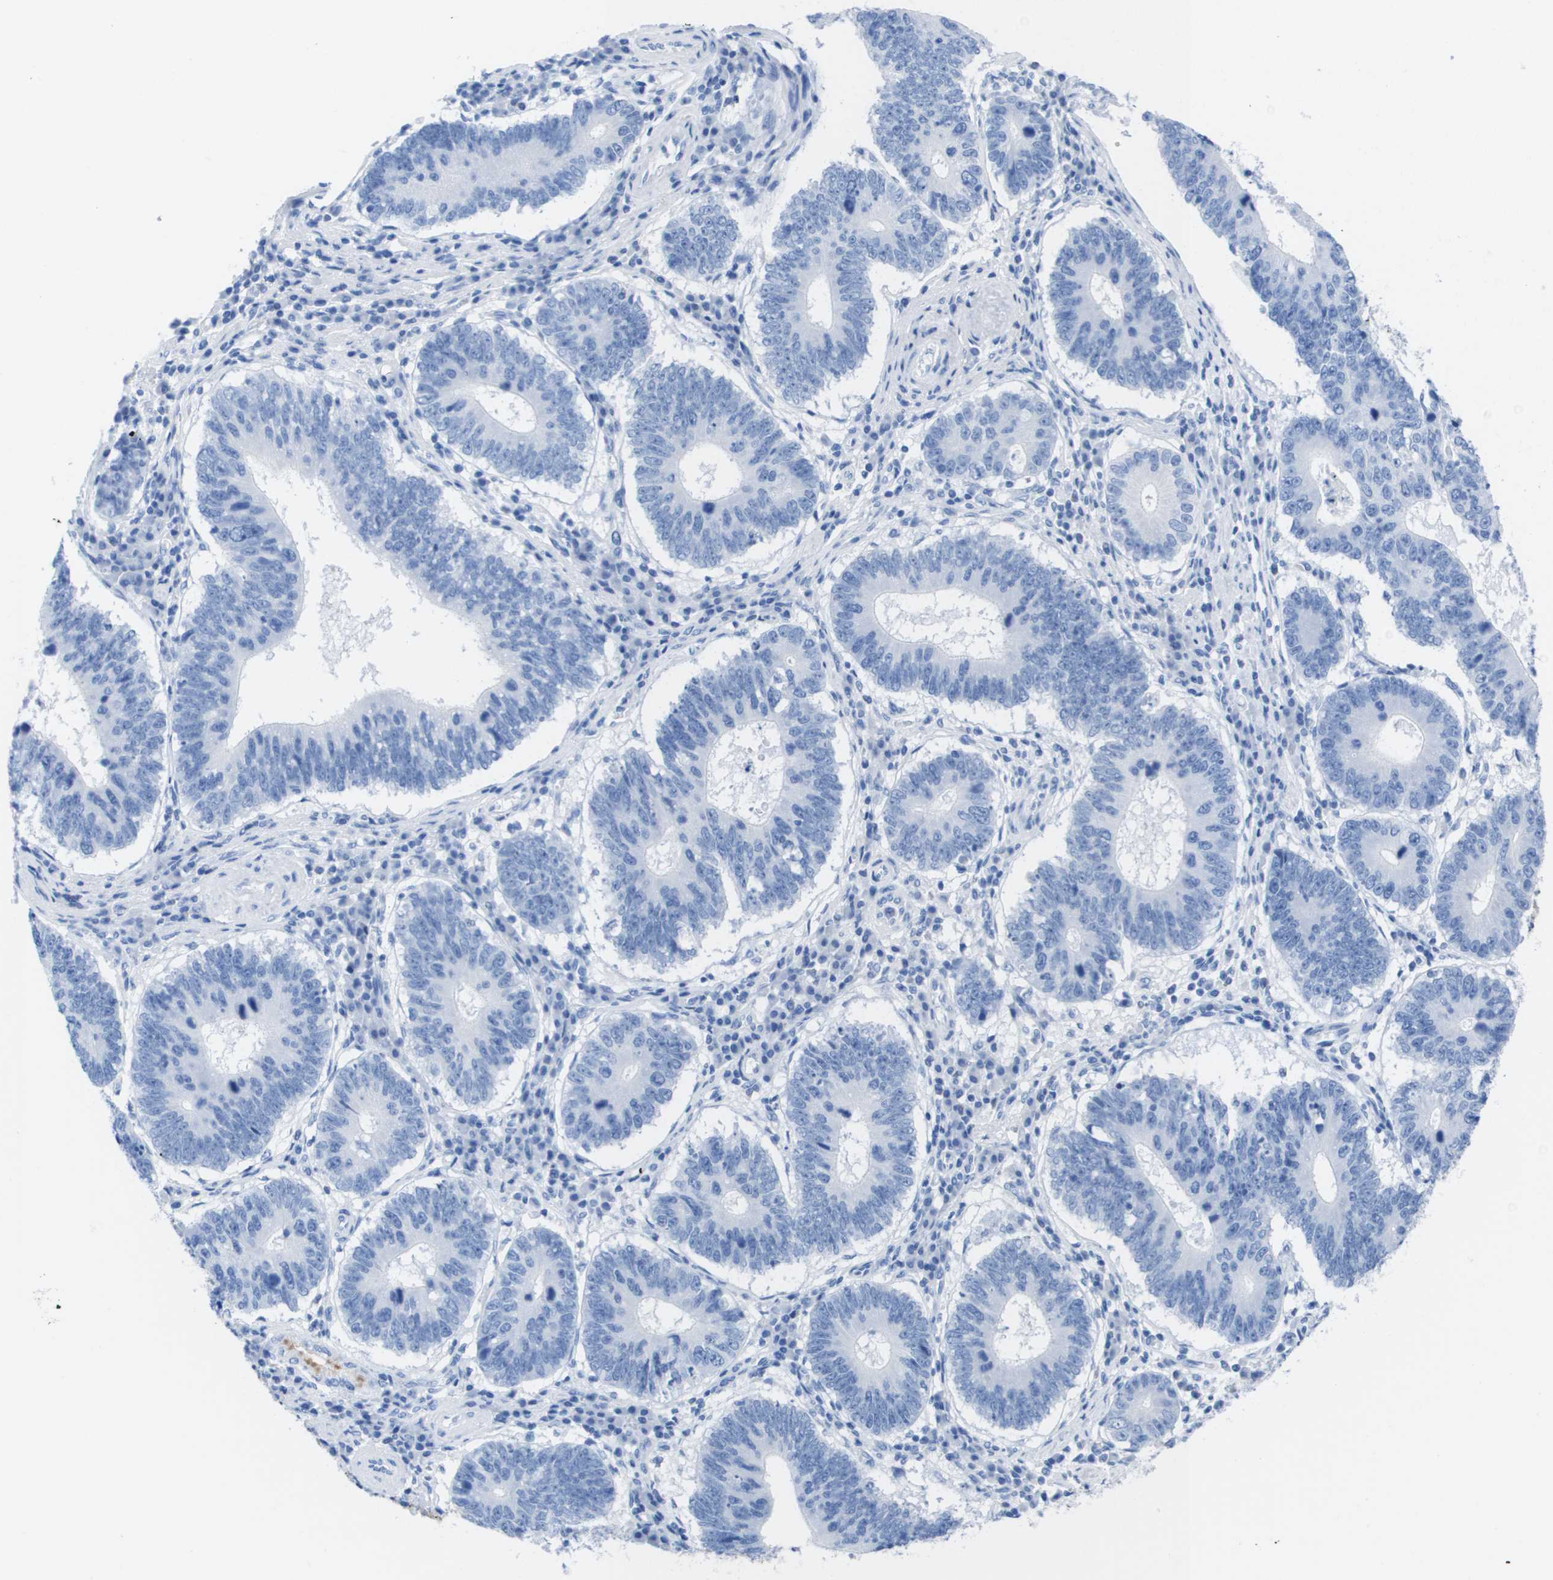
{"staining": {"intensity": "negative", "quantity": "none", "location": "none"}, "tissue": "stomach cancer", "cell_type": "Tumor cells", "image_type": "cancer", "snomed": [{"axis": "morphology", "description": "Adenocarcinoma, NOS"}, {"axis": "topography", "description": "Stomach"}], "caption": "IHC of adenocarcinoma (stomach) reveals no expression in tumor cells.", "gene": "KCNA3", "patient": {"sex": "male", "age": 59}}